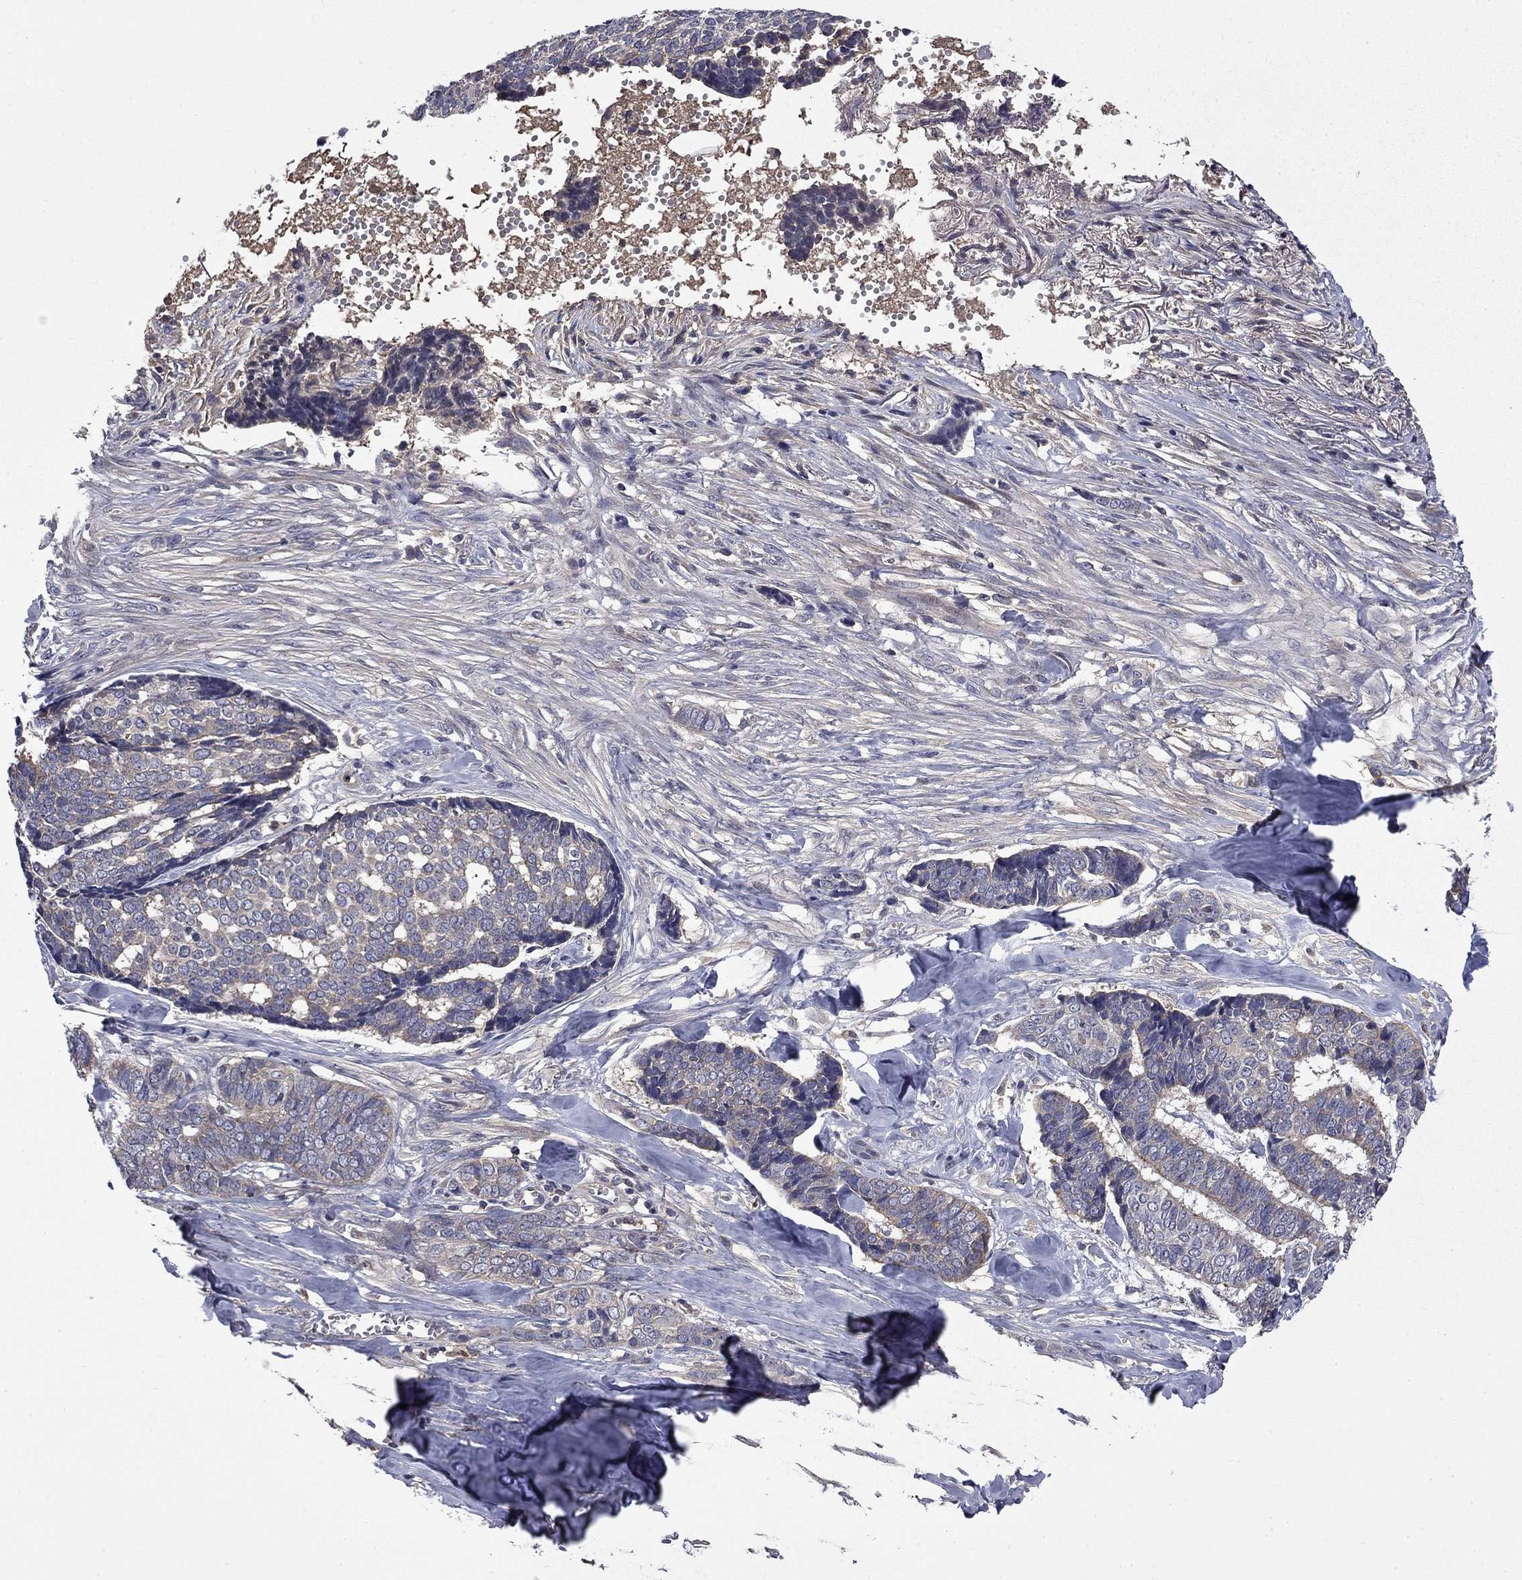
{"staining": {"intensity": "negative", "quantity": "none", "location": "none"}, "tissue": "skin cancer", "cell_type": "Tumor cells", "image_type": "cancer", "snomed": [{"axis": "morphology", "description": "Basal cell carcinoma"}, {"axis": "topography", "description": "Skin"}], "caption": "The photomicrograph displays no significant expression in tumor cells of skin cancer (basal cell carcinoma).", "gene": "CEACAM7", "patient": {"sex": "male", "age": 86}}